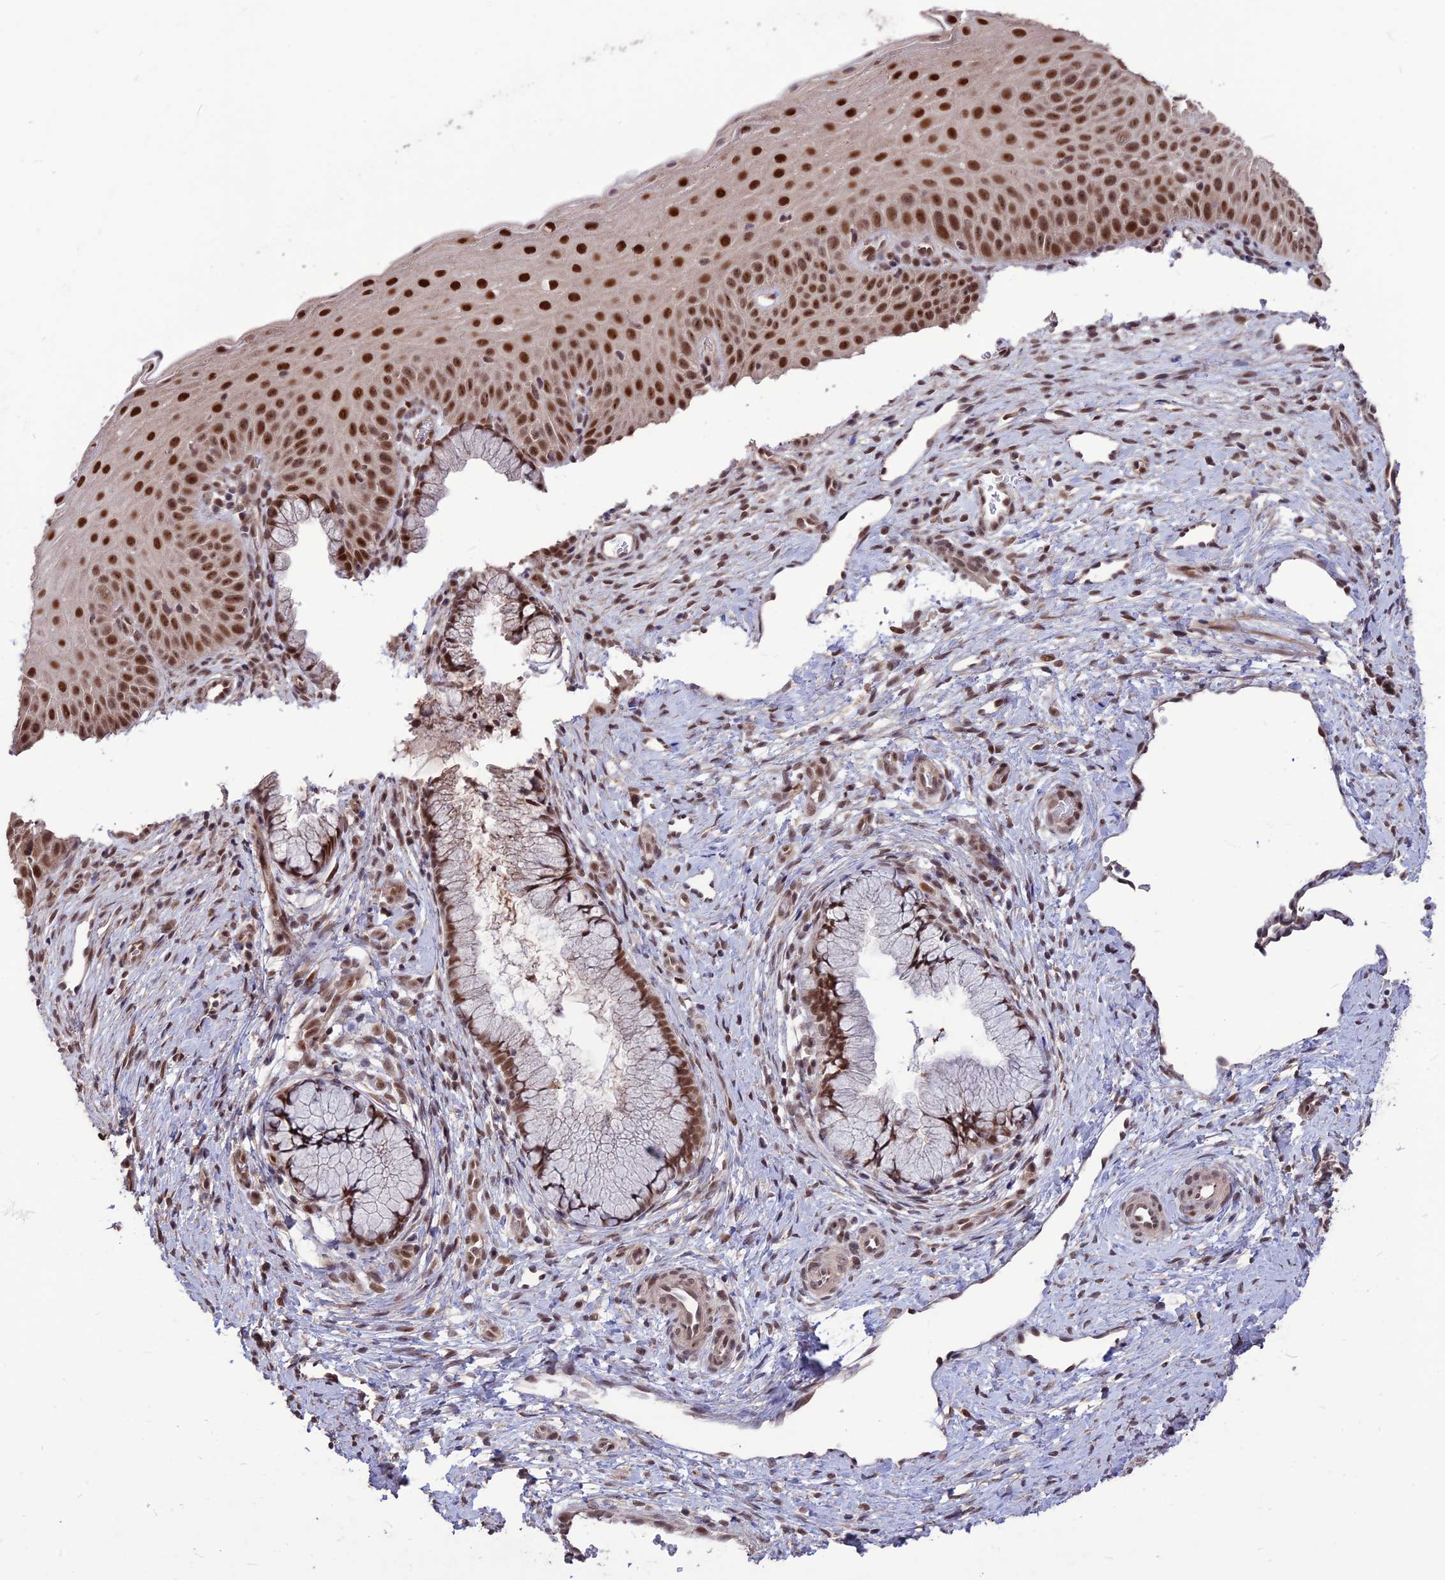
{"staining": {"intensity": "moderate", "quantity": ">75%", "location": "nuclear"}, "tissue": "cervix", "cell_type": "Glandular cells", "image_type": "normal", "snomed": [{"axis": "morphology", "description": "Normal tissue, NOS"}, {"axis": "topography", "description": "Cervix"}], "caption": "Brown immunohistochemical staining in unremarkable human cervix demonstrates moderate nuclear positivity in about >75% of glandular cells. (IHC, brightfield microscopy, high magnification).", "gene": "DIS3", "patient": {"sex": "female", "age": 36}}